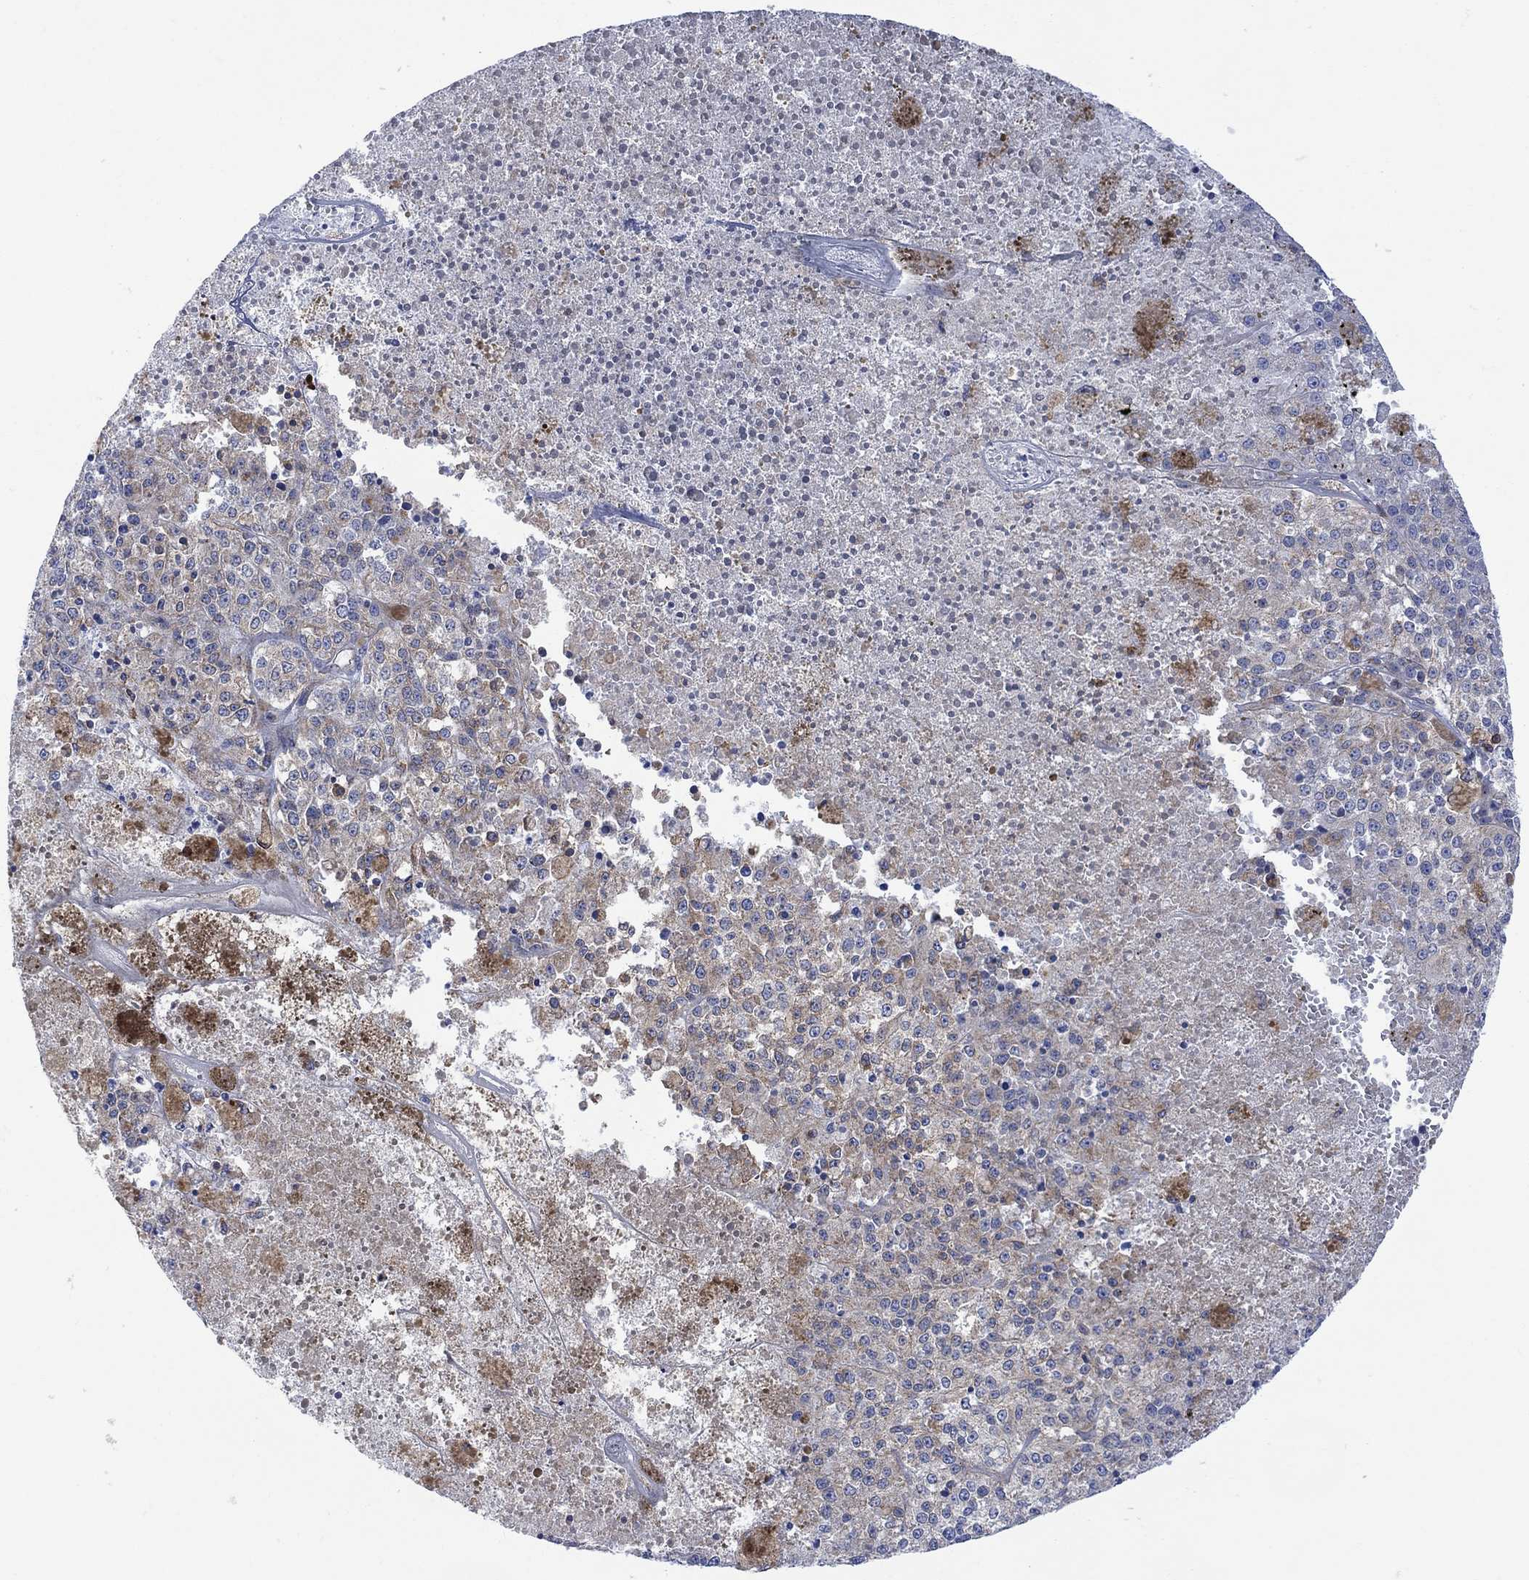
{"staining": {"intensity": "weak", "quantity": "25%-75%", "location": "cytoplasmic/membranous"}, "tissue": "melanoma", "cell_type": "Tumor cells", "image_type": "cancer", "snomed": [{"axis": "morphology", "description": "Malignant melanoma, Metastatic site"}, {"axis": "topography", "description": "Lymph node"}], "caption": "Human malignant melanoma (metastatic site) stained with a protein marker shows weak staining in tumor cells.", "gene": "GBP5", "patient": {"sex": "female", "age": 64}}